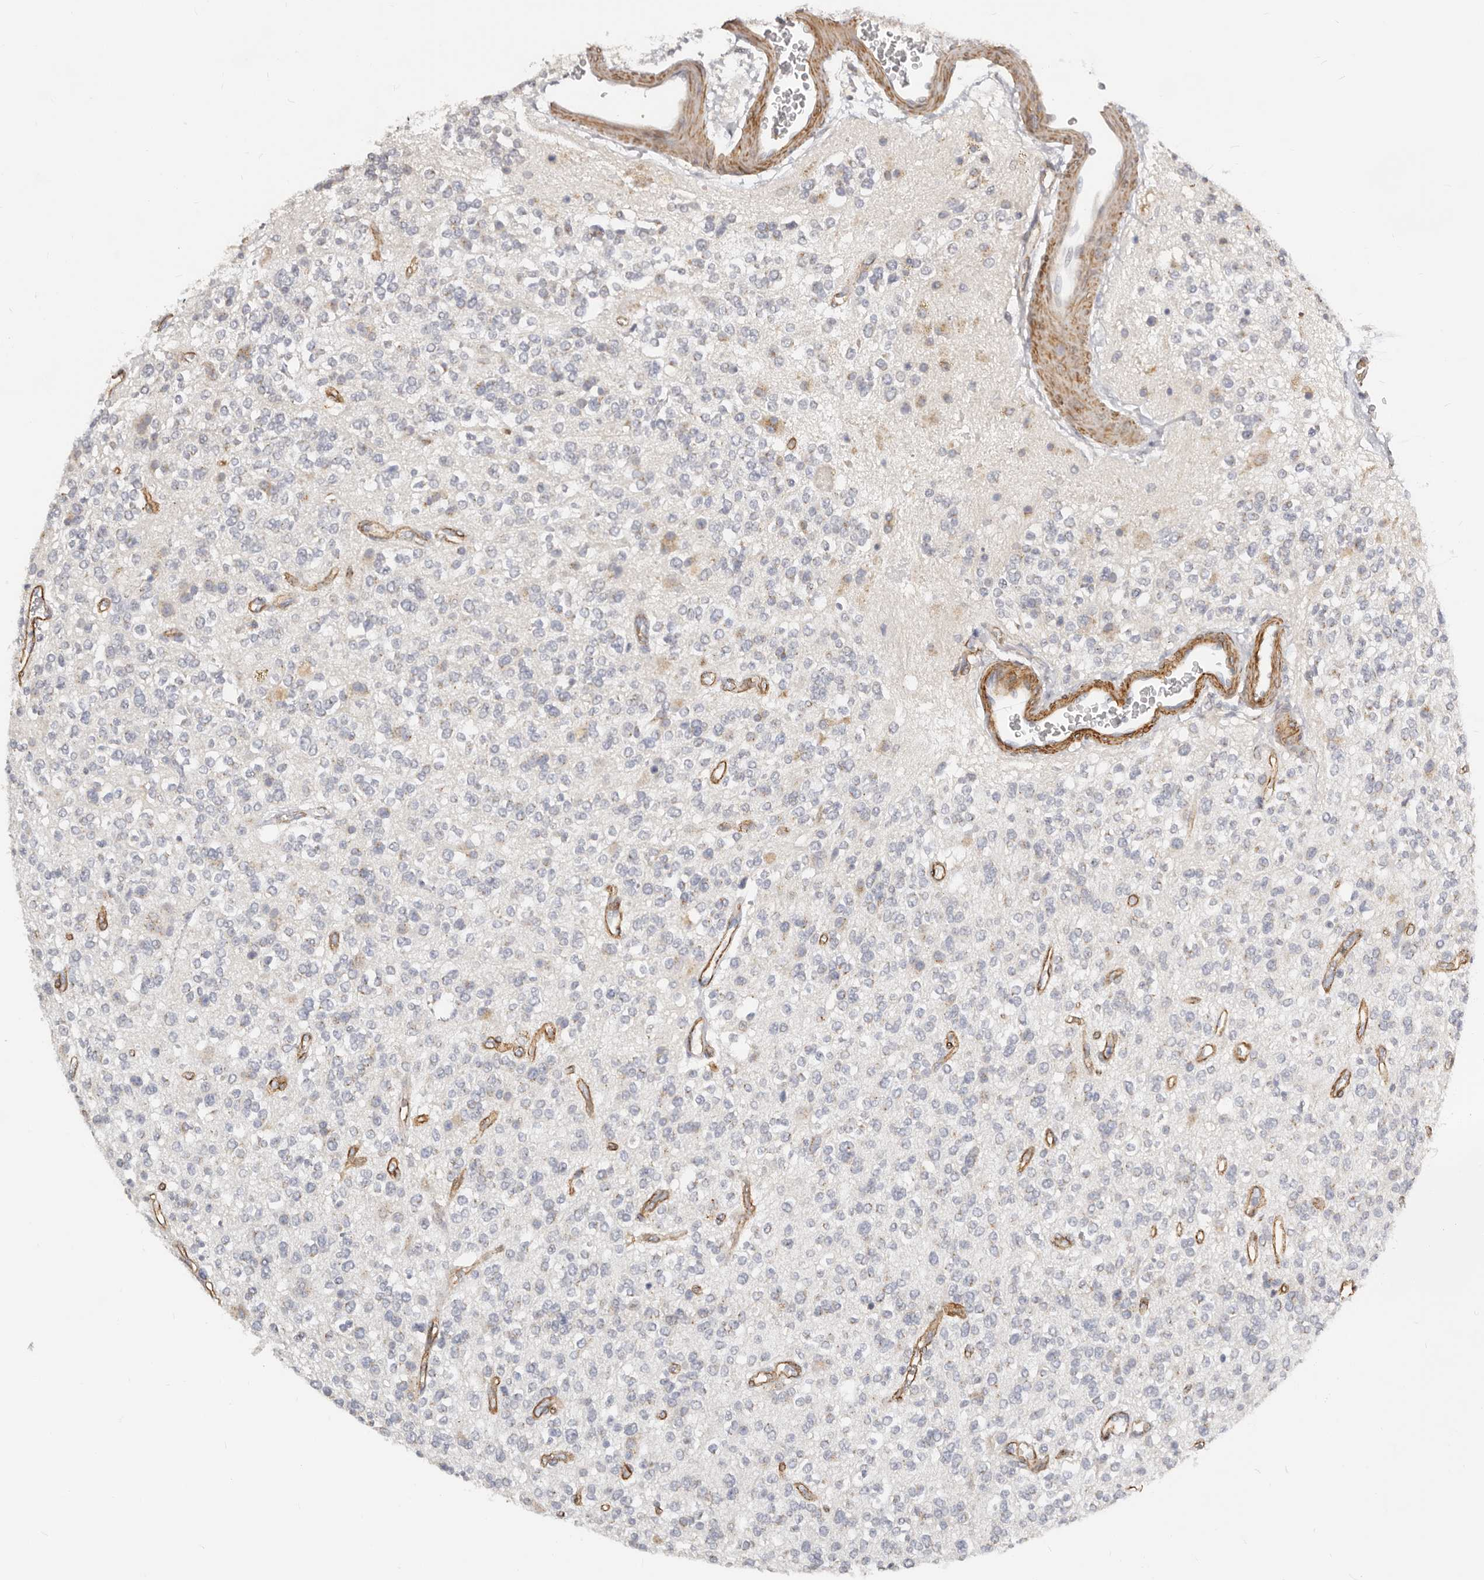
{"staining": {"intensity": "weak", "quantity": "<25%", "location": "cytoplasmic/membranous"}, "tissue": "glioma", "cell_type": "Tumor cells", "image_type": "cancer", "snomed": [{"axis": "morphology", "description": "Glioma, malignant, High grade"}, {"axis": "topography", "description": "Brain"}], "caption": "An immunohistochemistry photomicrograph of glioma is shown. There is no staining in tumor cells of glioma. (Immunohistochemistry, brightfield microscopy, high magnification).", "gene": "RABAC1", "patient": {"sex": "male", "age": 34}}